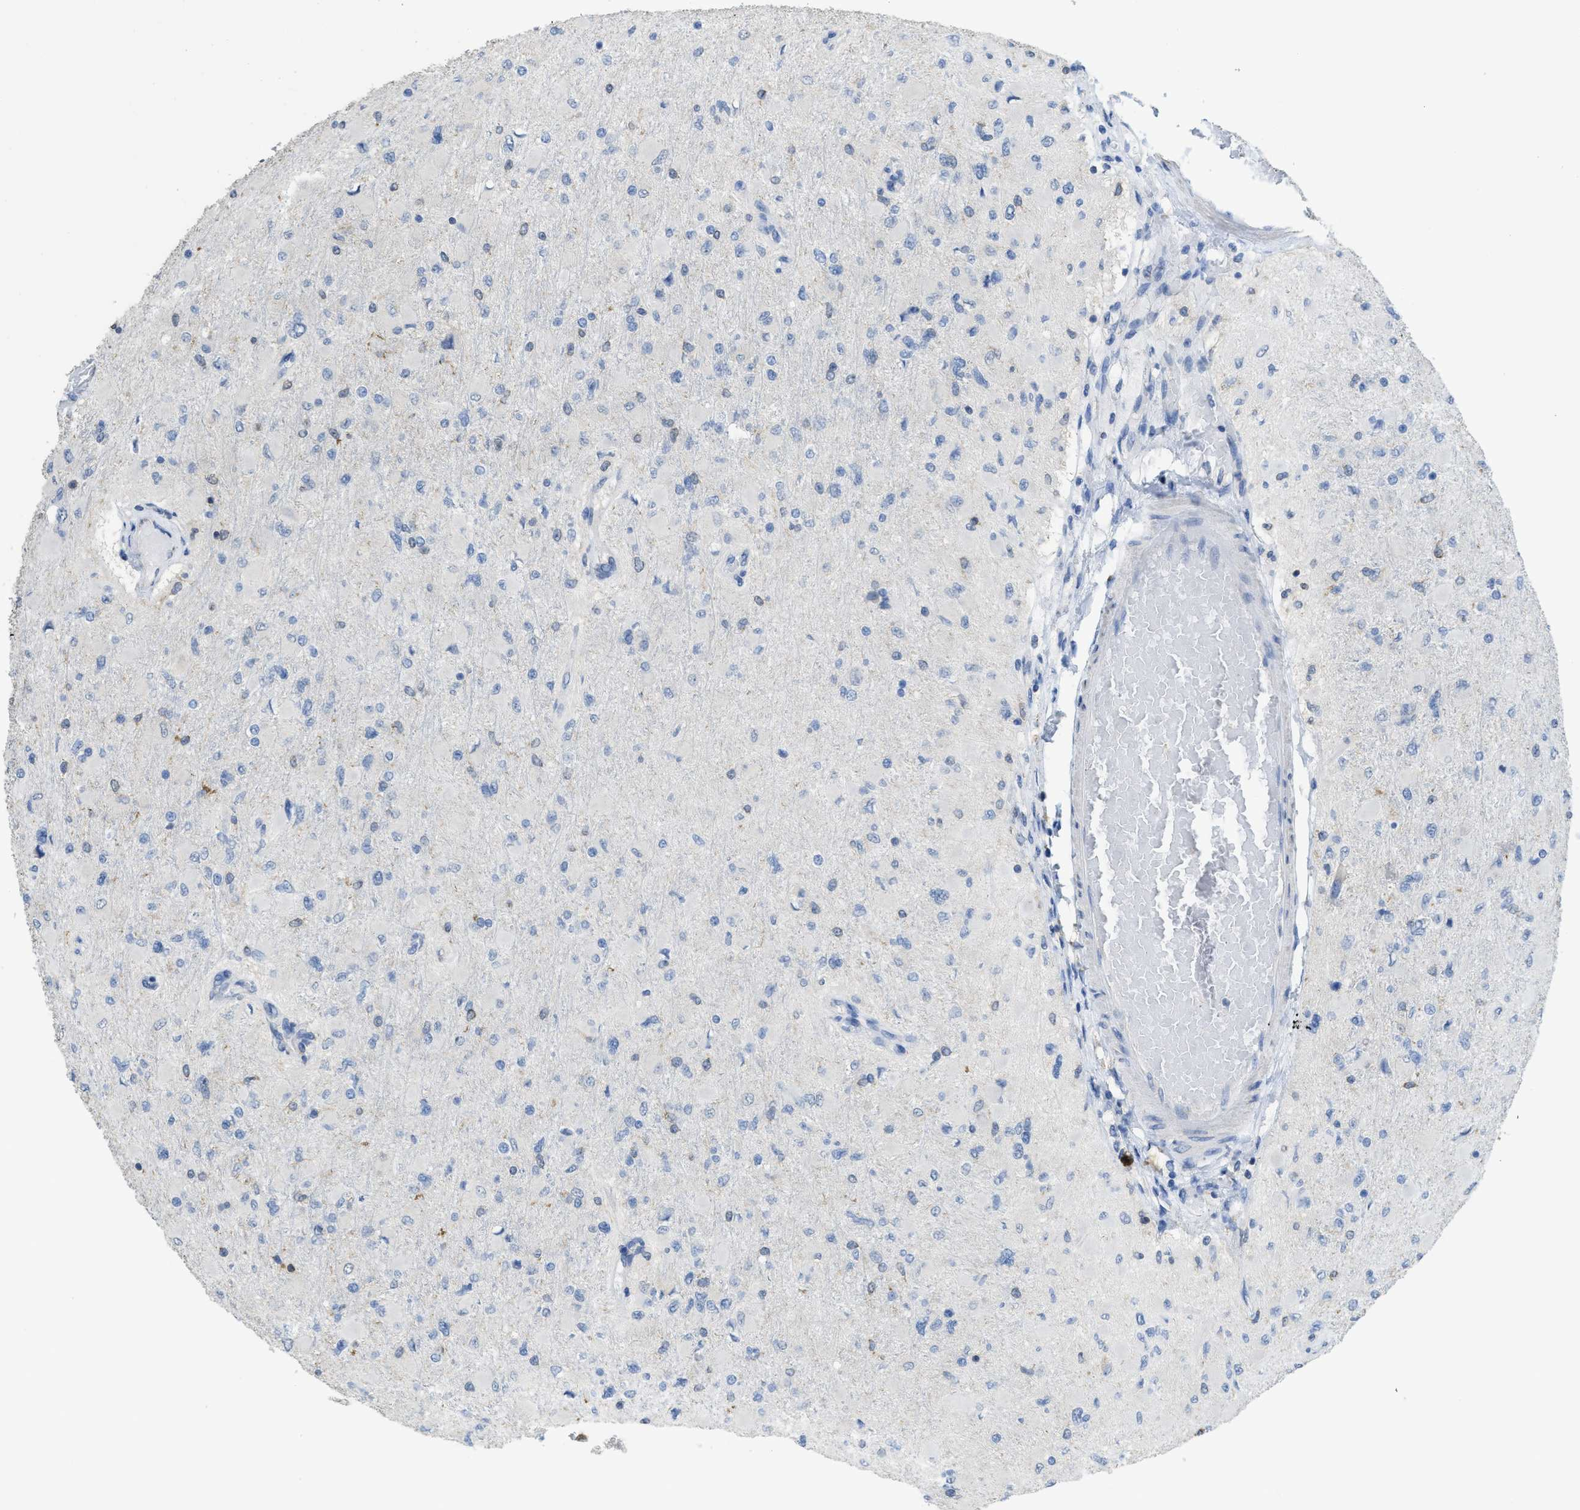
{"staining": {"intensity": "negative", "quantity": "none", "location": "none"}, "tissue": "glioma", "cell_type": "Tumor cells", "image_type": "cancer", "snomed": [{"axis": "morphology", "description": "Glioma, malignant, High grade"}, {"axis": "topography", "description": "Cerebral cortex"}], "caption": "Micrograph shows no protein staining in tumor cells of glioma tissue. The staining was performed using DAB to visualize the protein expression in brown, while the nuclei were stained in blue with hematoxylin (Magnification: 20x).", "gene": "SFXN2", "patient": {"sex": "female", "age": 36}}